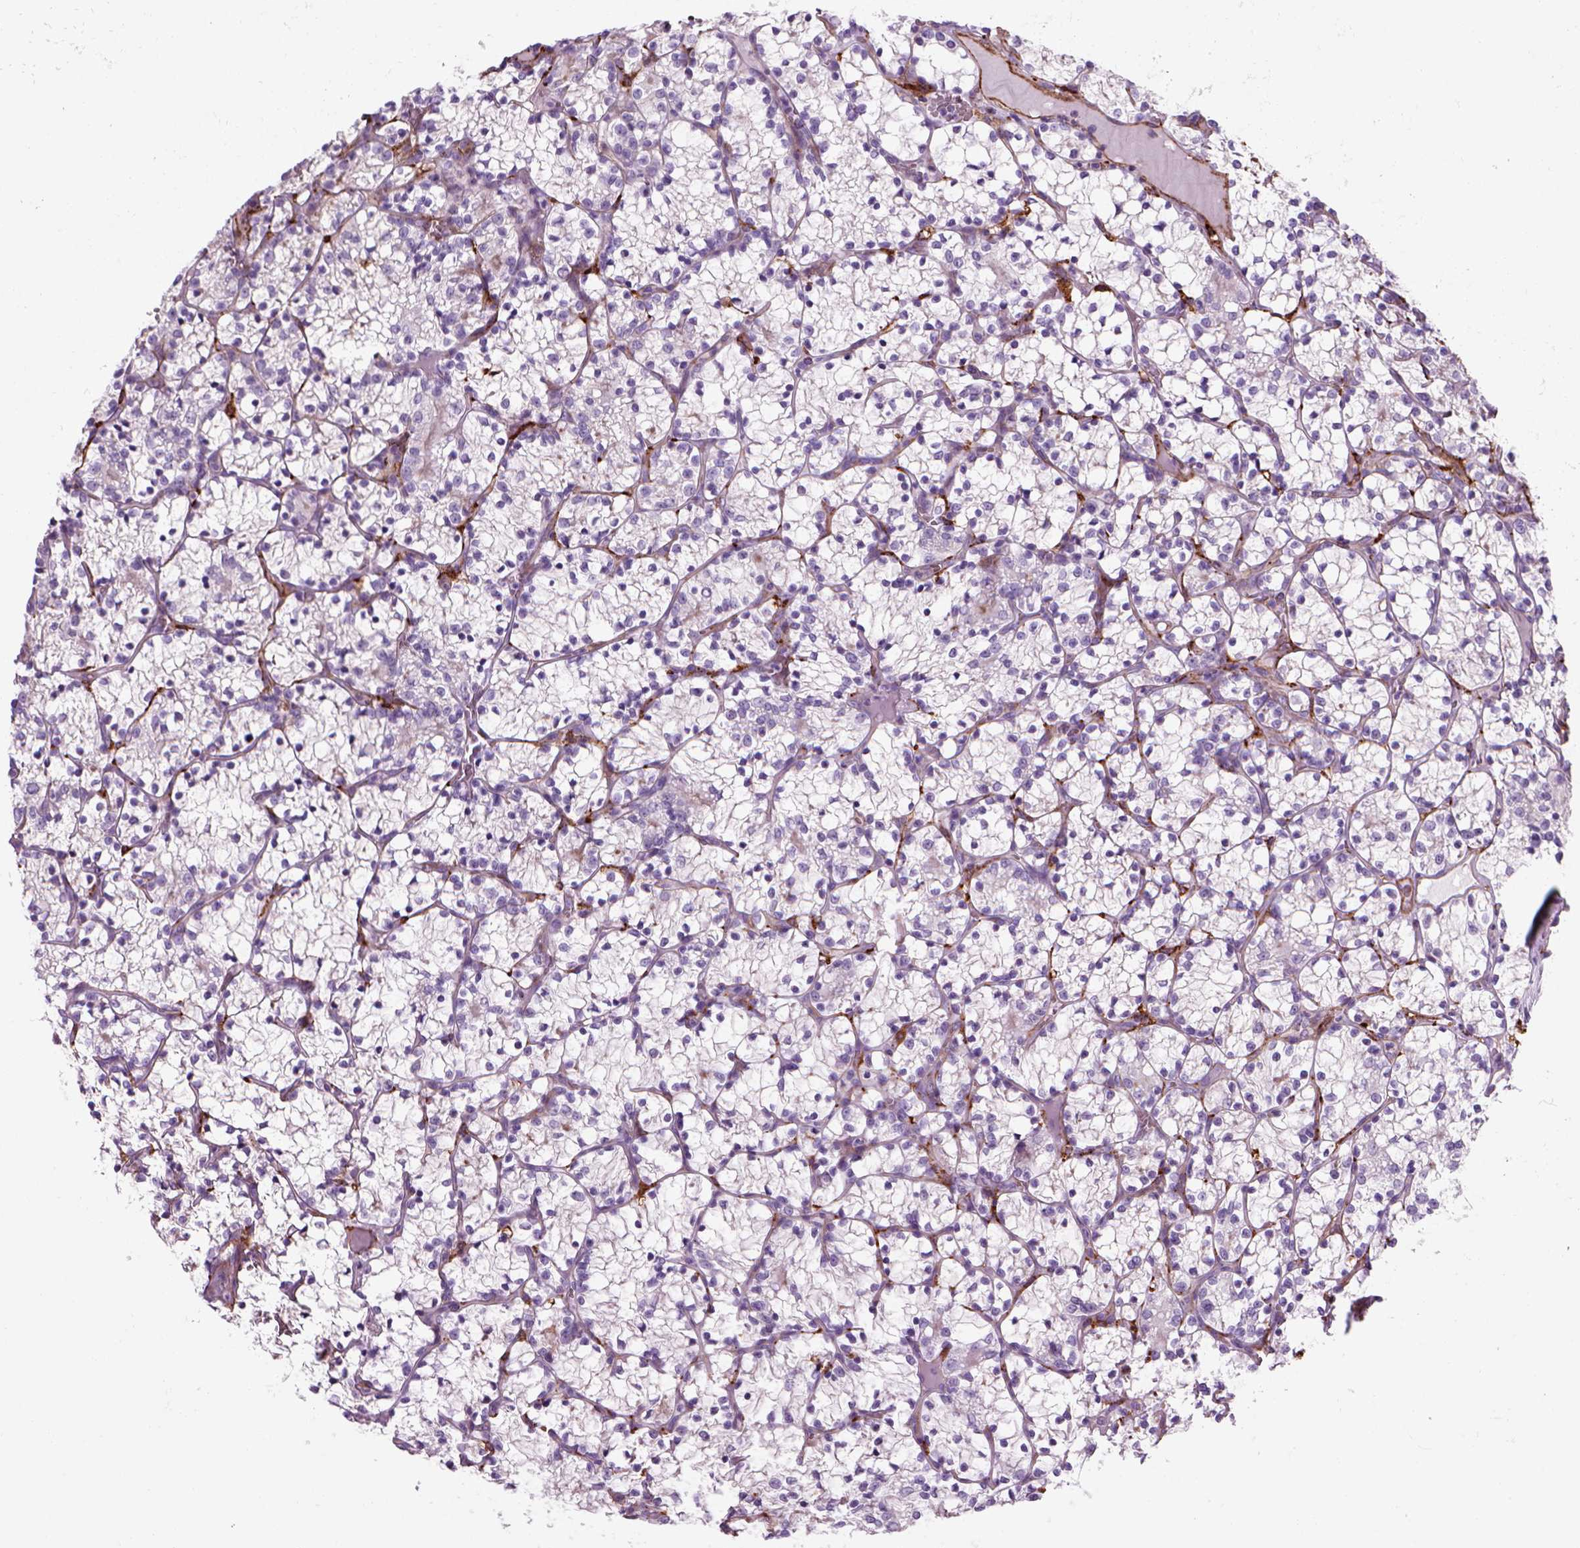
{"staining": {"intensity": "negative", "quantity": "none", "location": "none"}, "tissue": "renal cancer", "cell_type": "Tumor cells", "image_type": "cancer", "snomed": [{"axis": "morphology", "description": "Adenocarcinoma, NOS"}, {"axis": "topography", "description": "Kidney"}], "caption": "Renal cancer was stained to show a protein in brown. There is no significant expression in tumor cells. (Immunohistochemistry, brightfield microscopy, high magnification).", "gene": "MARCKS", "patient": {"sex": "female", "age": 69}}